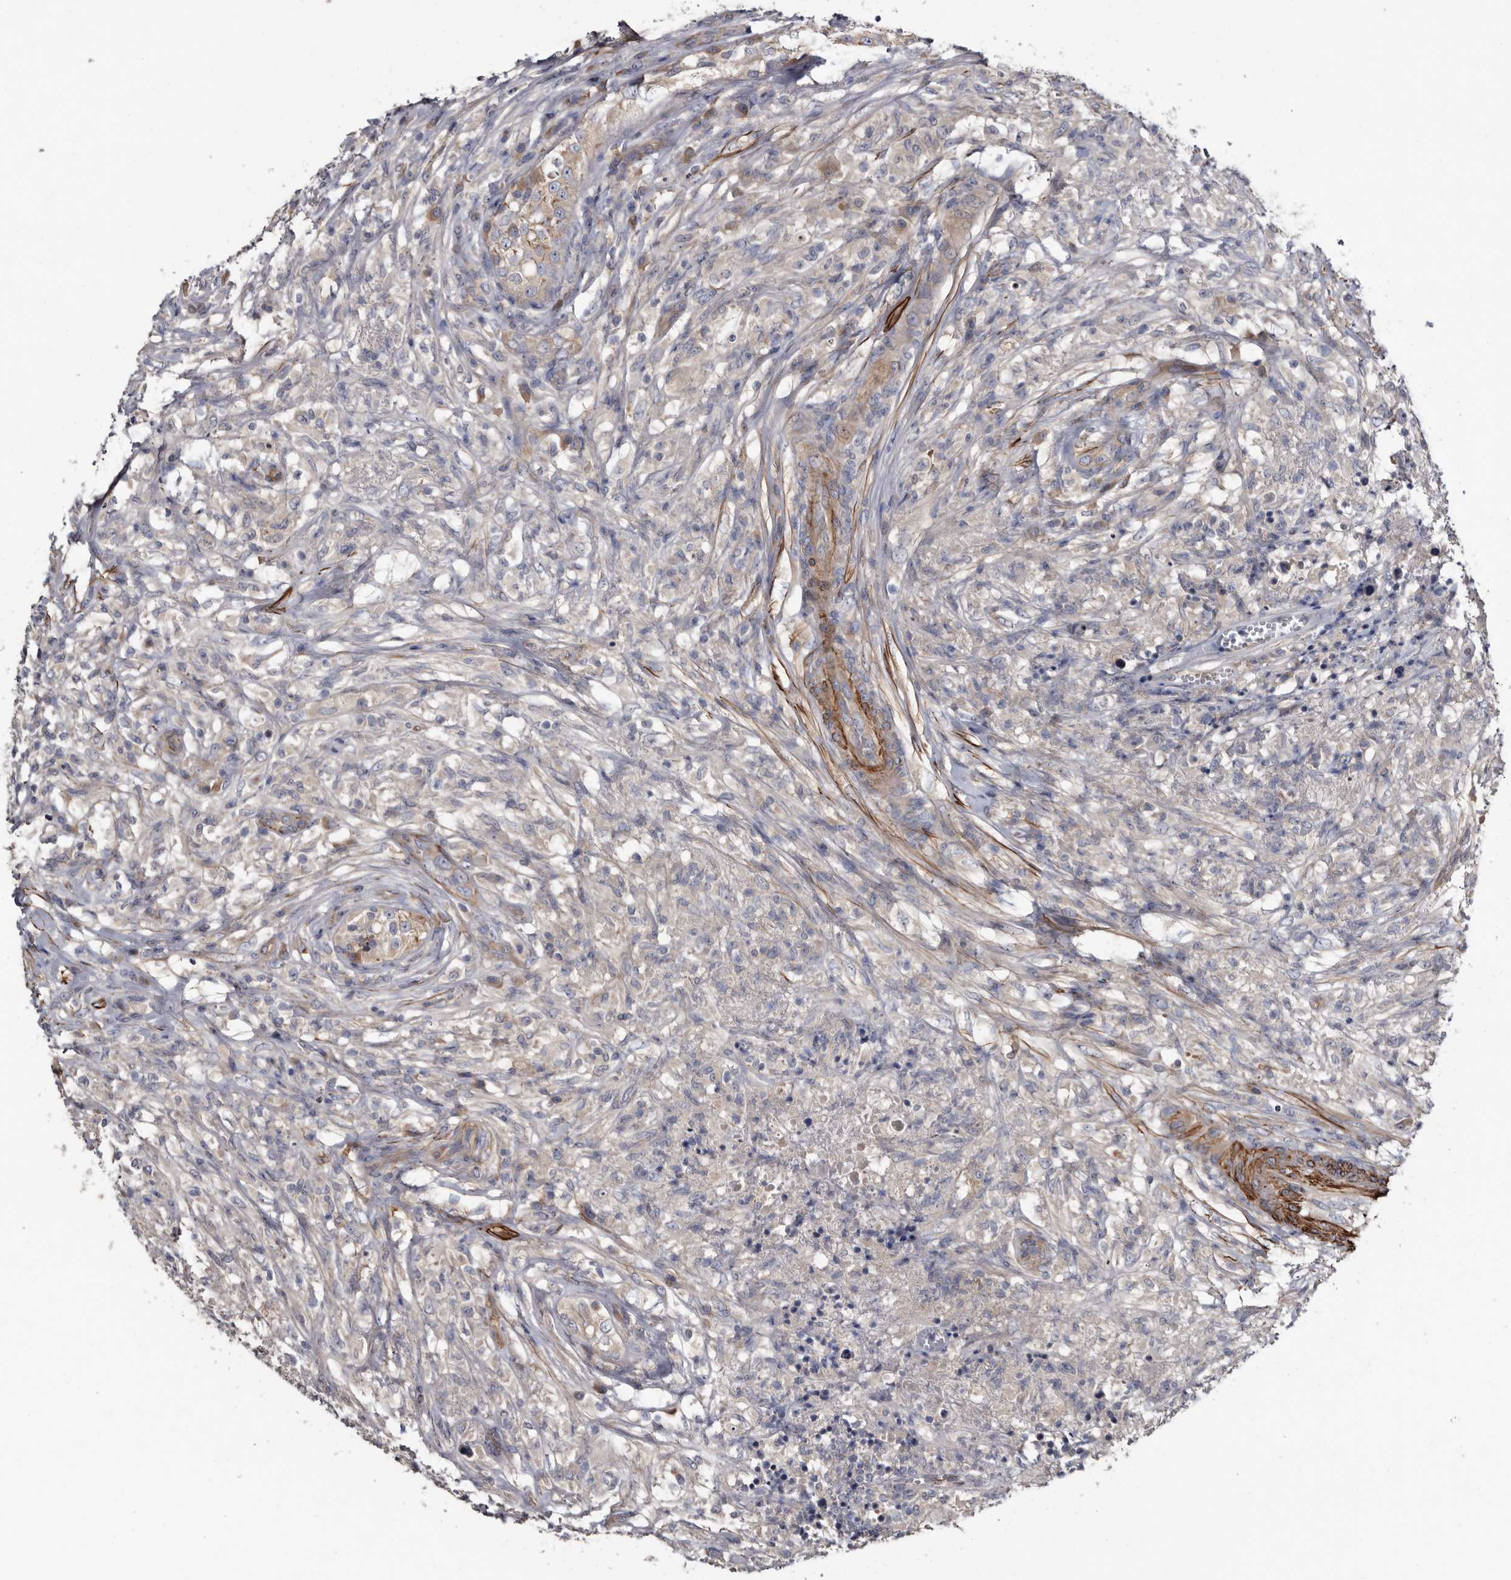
{"staining": {"intensity": "negative", "quantity": "none", "location": "none"}, "tissue": "testis cancer", "cell_type": "Tumor cells", "image_type": "cancer", "snomed": [{"axis": "morphology", "description": "Seminoma, NOS"}, {"axis": "topography", "description": "Testis"}], "caption": "A high-resolution image shows IHC staining of testis seminoma, which shows no significant expression in tumor cells.", "gene": "IARS1", "patient": {"sex": "male", "age": 49}}